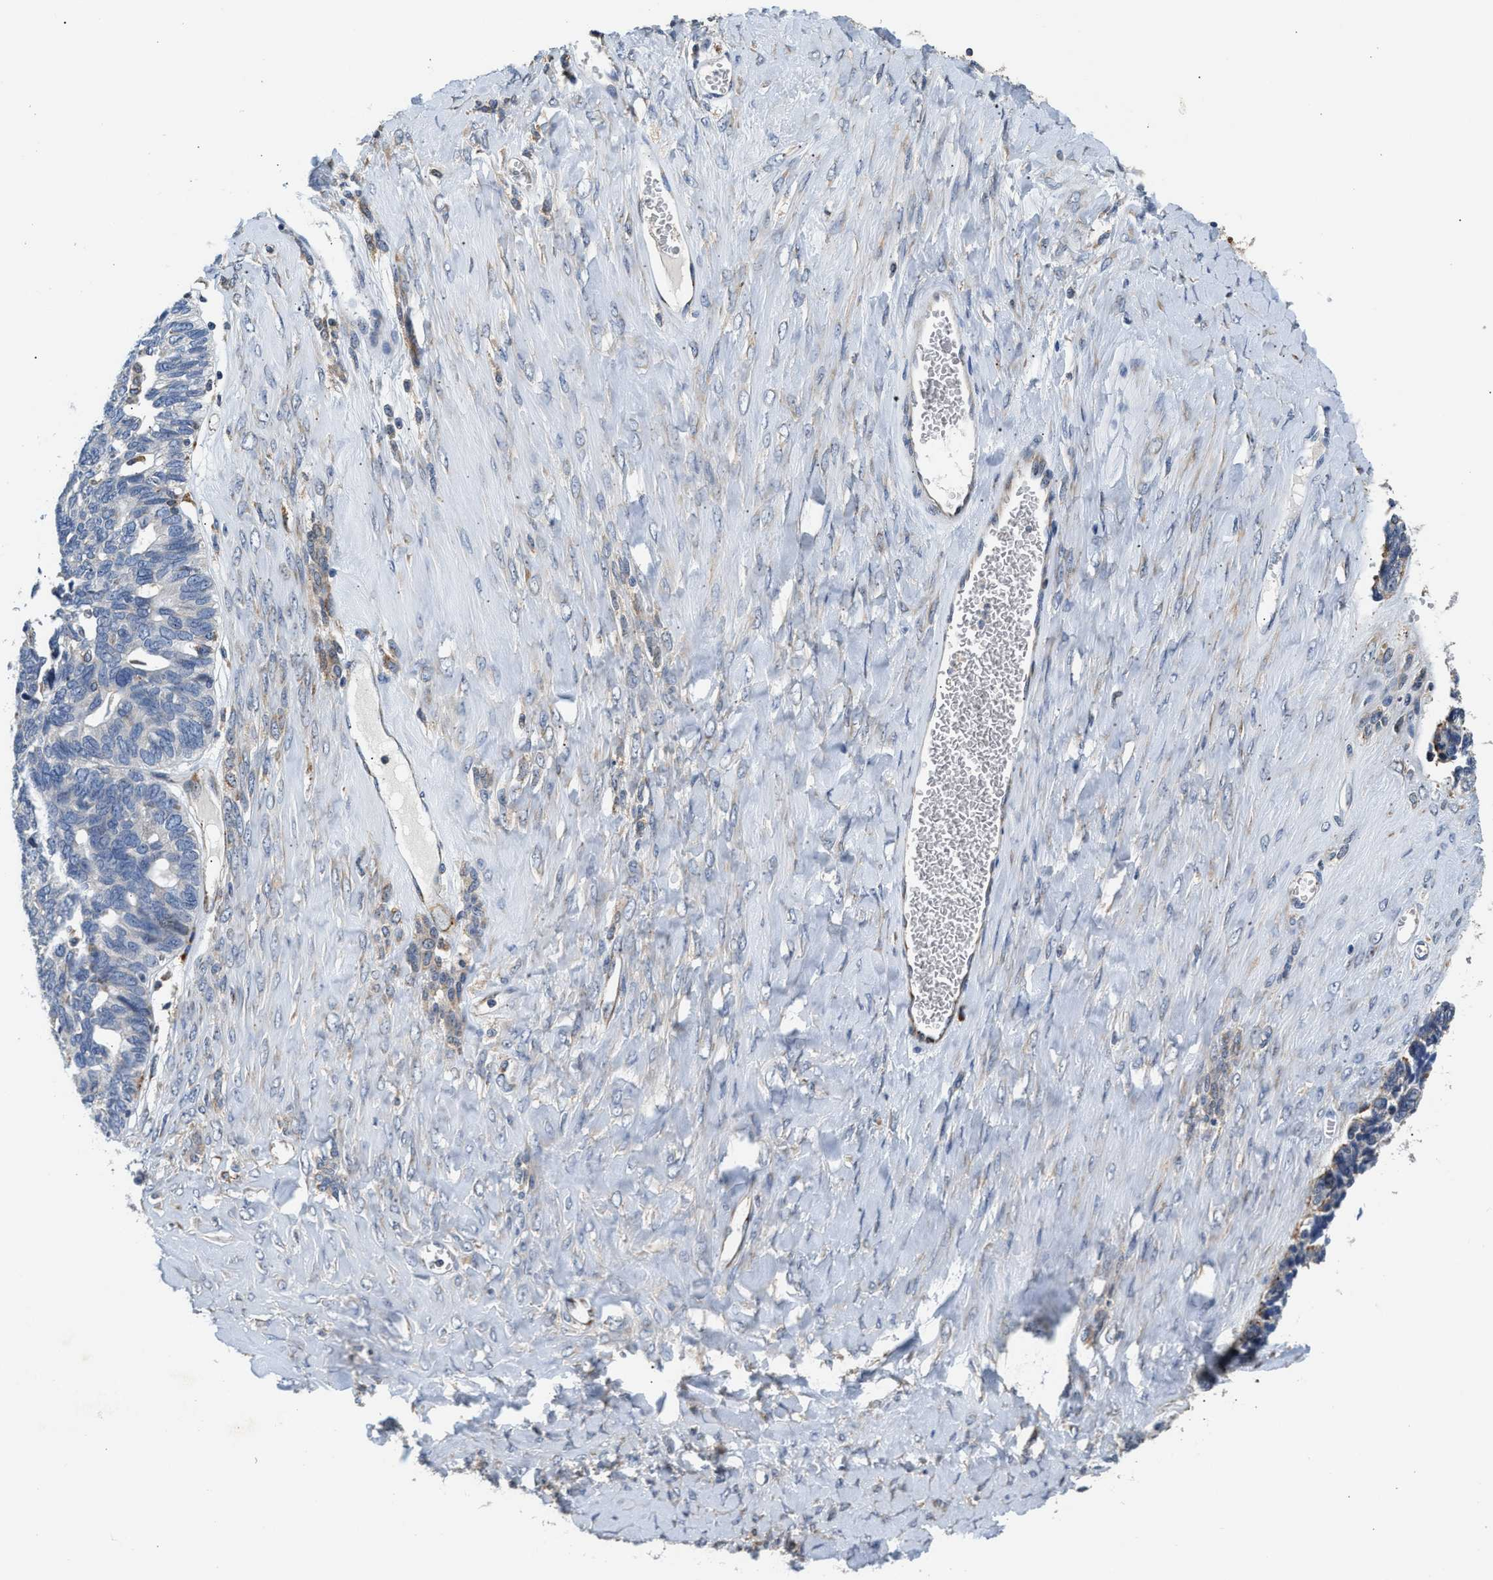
{"staining": {"intensity": "negative", "quantity": "none", "location": "none"}, "tissue": "ovarian cancer", "cell_type": "Tumor cells", "image_type": "cancer", "snomed": [{"axis": "morphology", "description": "Cystadenocarcinoma, serous, NOS"}, {"axis": "topography", "description": "Ovary"}], "caption": "High power microscopy photomicrograph of an immunohistochemistry histopathology image of ovarian serous cystadenocarcinoma, revealing no significant staining in tumor cells.", "gene": "AMZ1", "patient": {"sex": "female", "age": 79}}